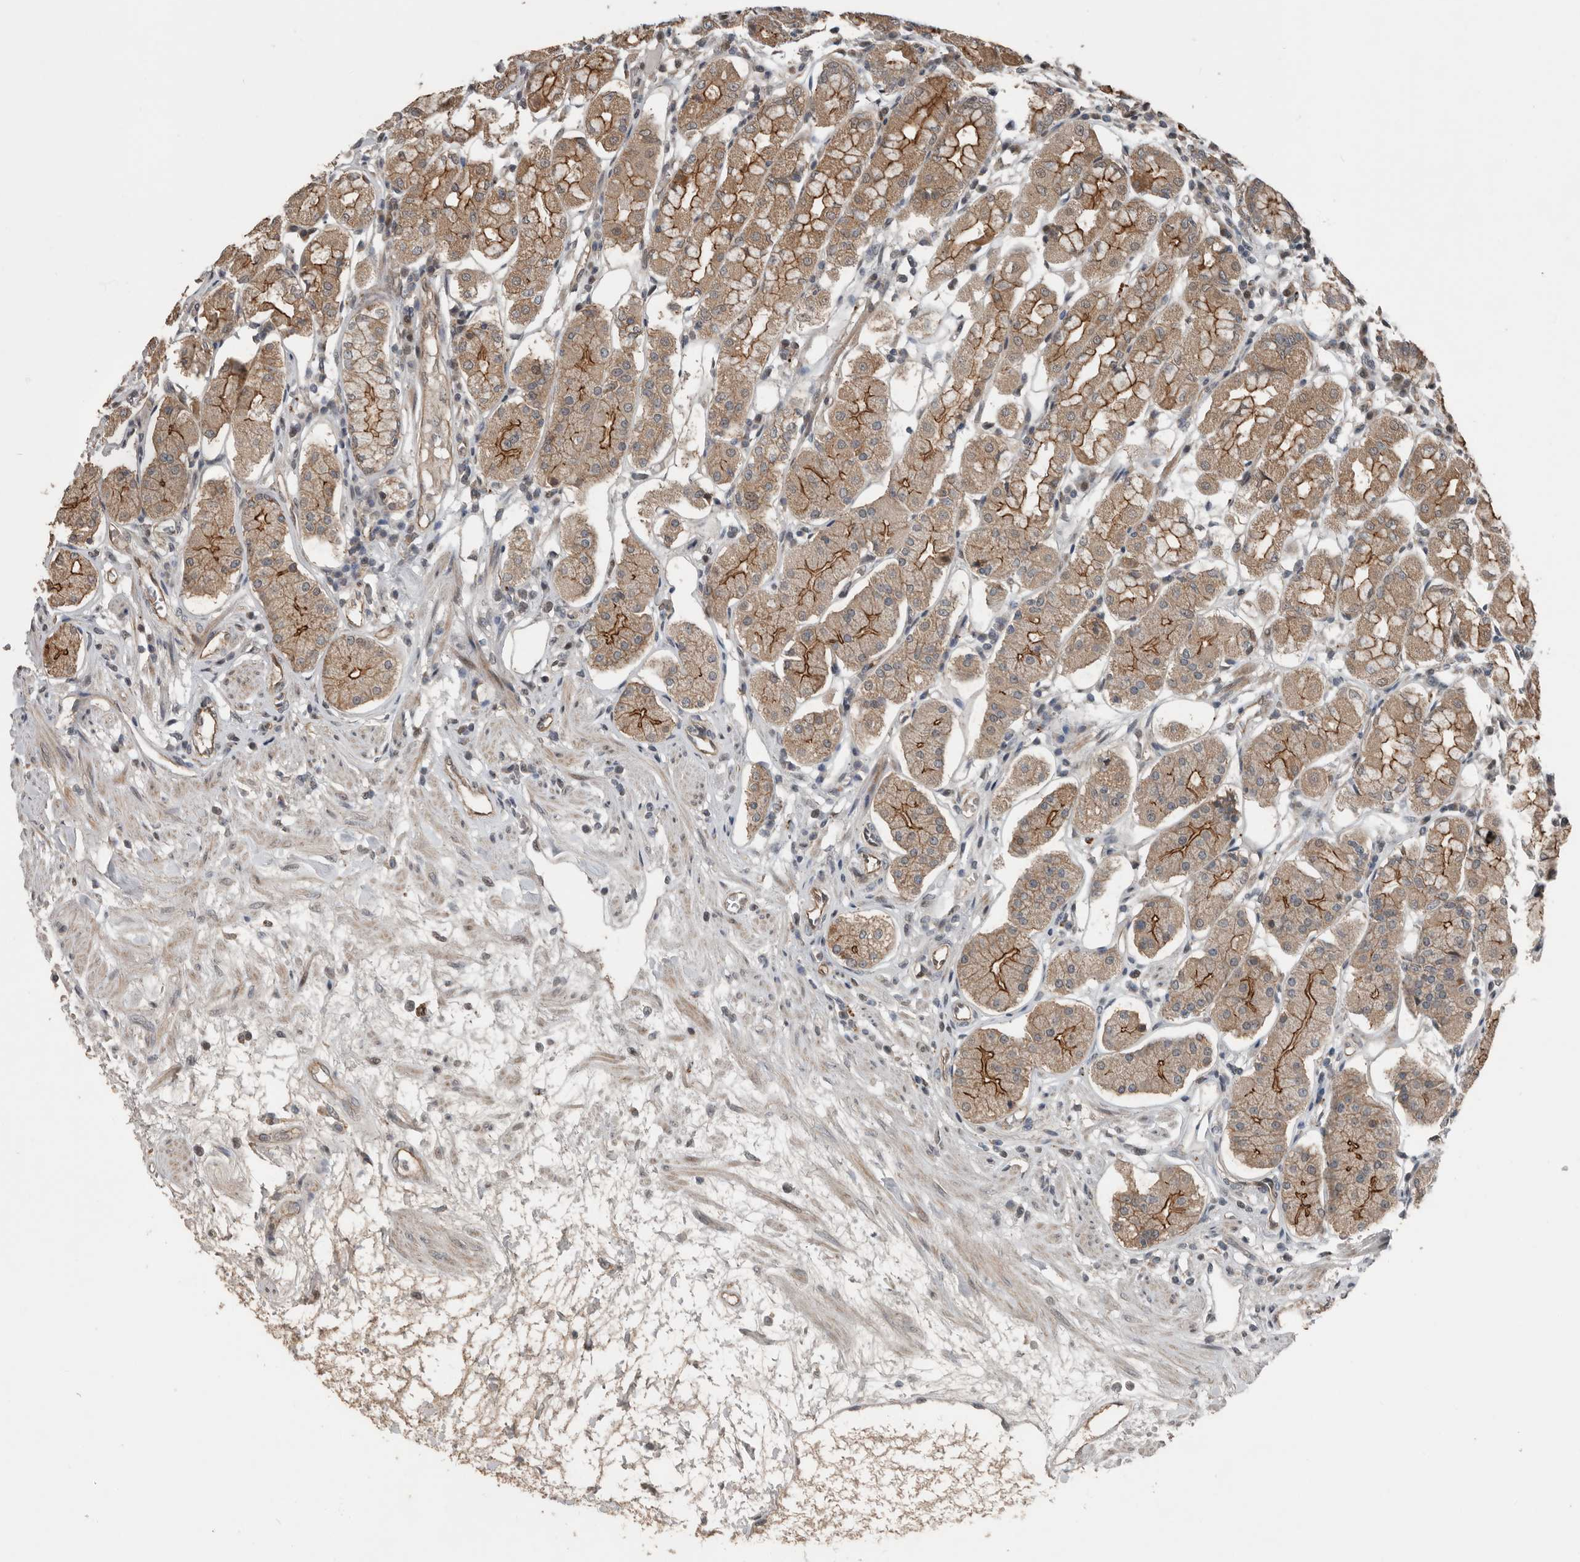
{"staining": {"intensity": "moderate", "quantity": ">75%", "location": "cytoplasmic/membranous"}, "tissue": "stomach", "cell_type": "Glandular cells", "image_type": "normal", "snomed": [{"axis": "morphology", "description": "Normal tissue, NOS"}, {"axis": "topography", "description": "Stomach"}, {"axis": "topography", "description": "Stomach, lower"}], "caption": "Immunohistochemical staining of normal human stomach reveals >75% levels of moderate cytoplasmic/membranous protein staining in approximately >75% of glandular cells.", "gene": "YOD1", "patient": {"sex": "female", "age": 56}}